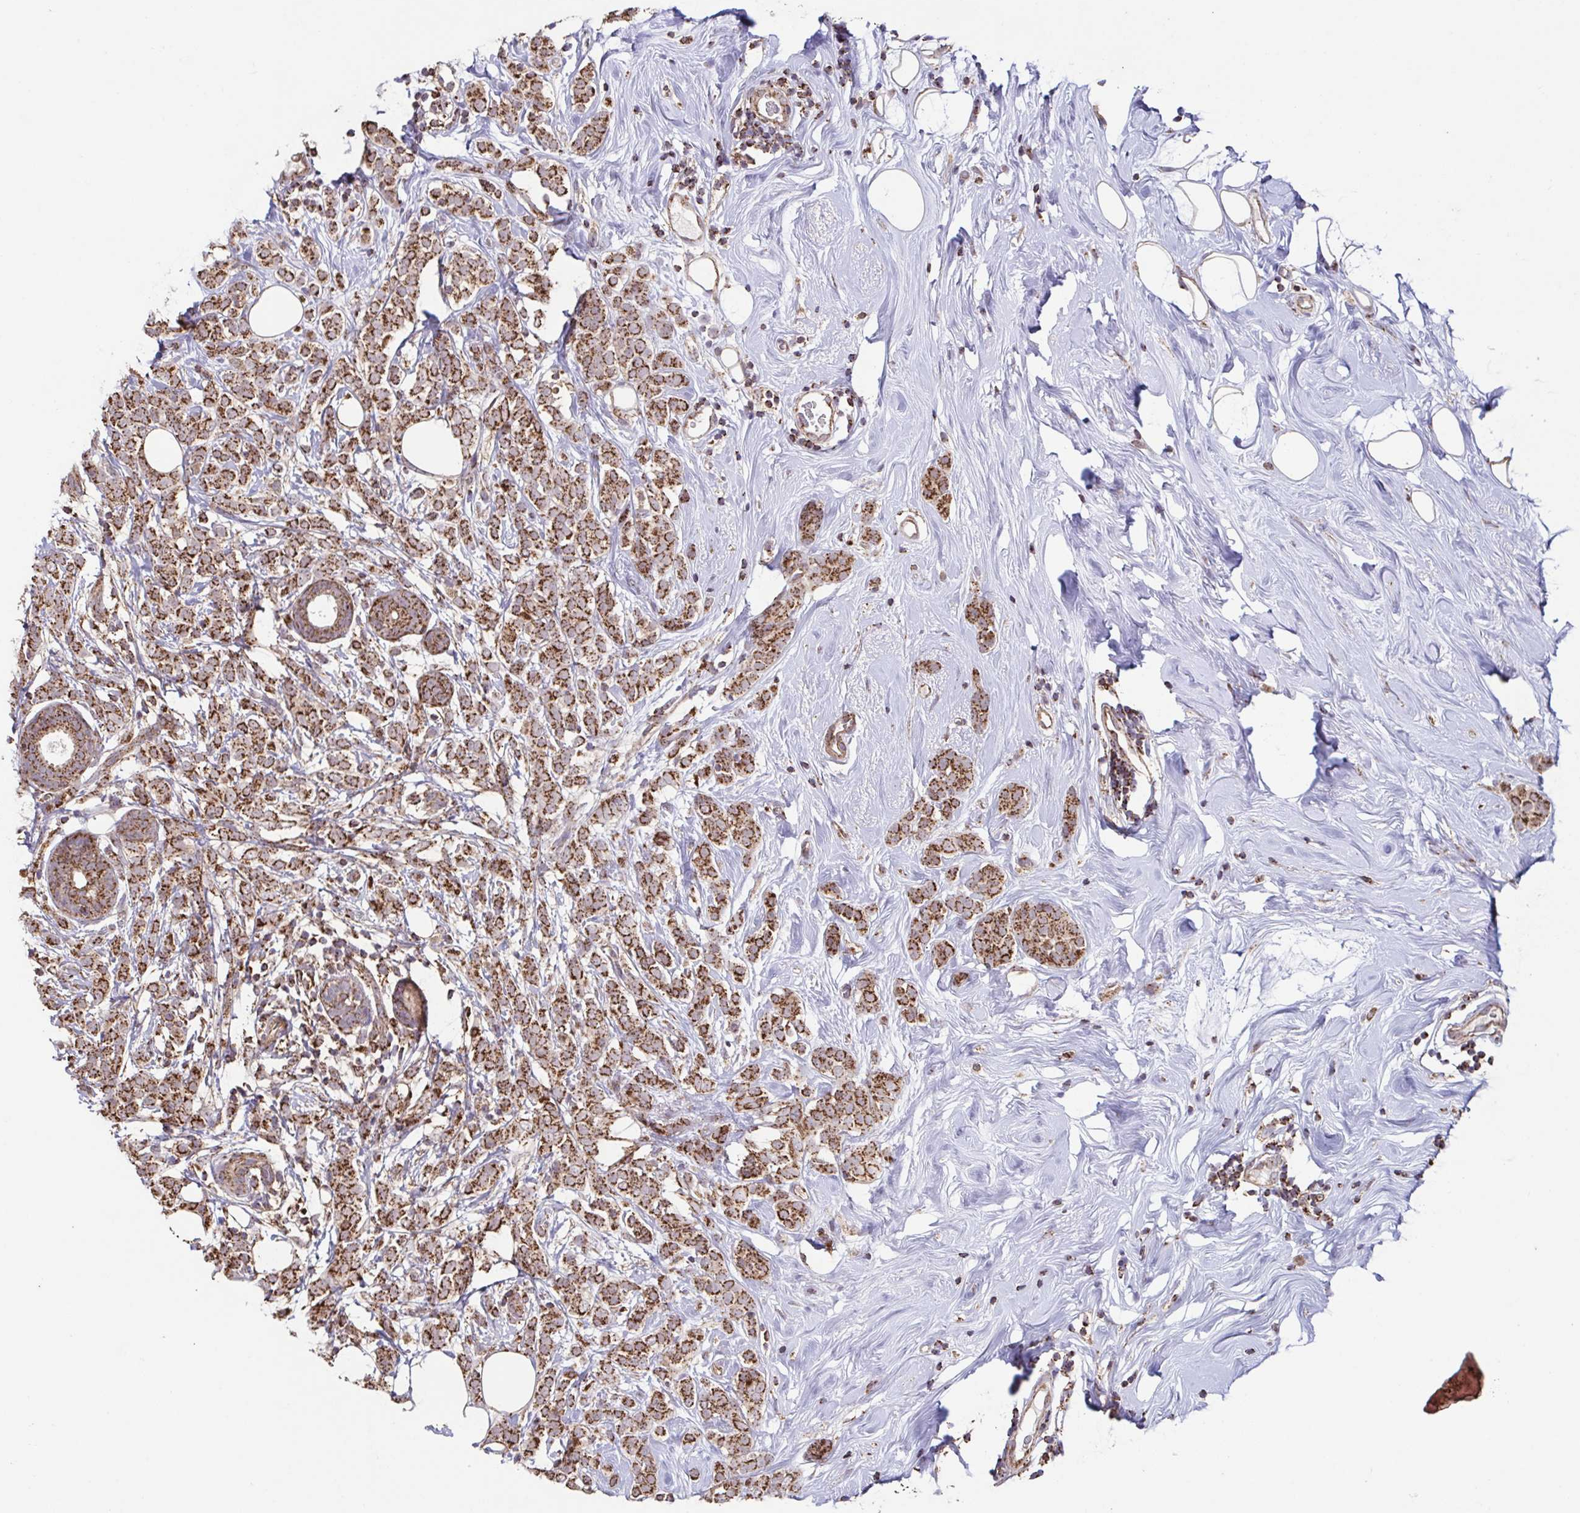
{"staining": {"intensity": "strong", "quantity": ">75%", "location": "cytoplasmic/membranous"}, "tissue": "breast cancer", "cell_type": "Tumor cells", "image_type": "cancer", "snomed": [{"axis": "morphology", "description": "Lobular carcinoma"}, {"axis": "topography", "description": "Breast"}], "caption": "Breast cancer (lobular carcinoma) tissue reveals strong cytoplasmic/membranous staining in approximately >75% of tumor cells The staining is performed using DAB (3,3'-diaminobenzidine) brown chromogen to label protein expression. The nuclei are counter-stained blue using hematoxylin.", "gene": "DIP2B", "patient": {"sex": "female", "age": 49}}